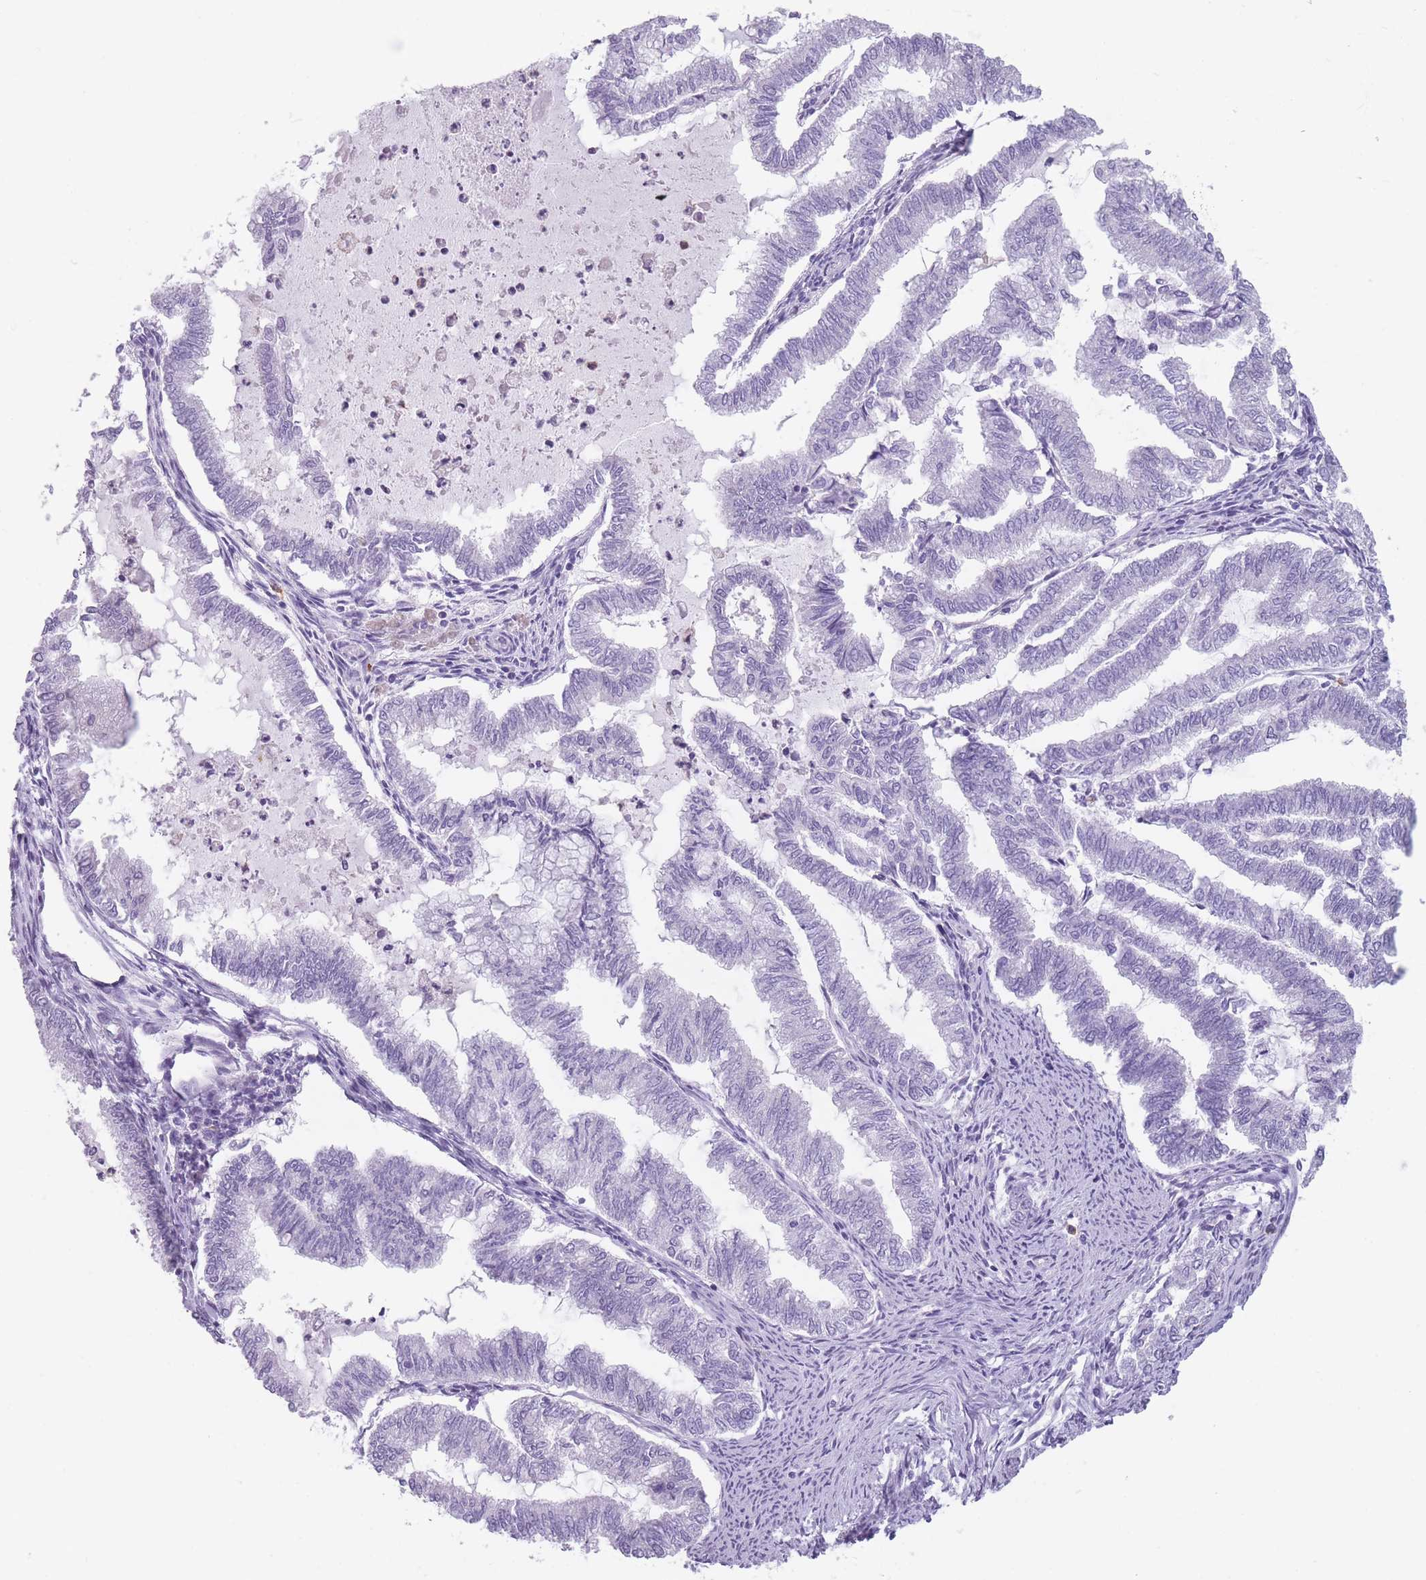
{"staining": {"intensity": "negative", "quantity": "none", "location": "none"}, "tissue": "endometrial cancer", "cell_type": "Tumor cells", "image_type": "cancer", "snomed": [{"axis": "morphology", "description": "Adenocarcinoma, NOS"}, {"axis": "topography", "description": "Endometrium"}], "caption": "A histopathology image of human adenocarcinoma (endometrial) is negative for staining in tumor cells.", "gene": "CR1L", "patient": {"sex": "female", "age": 79}}